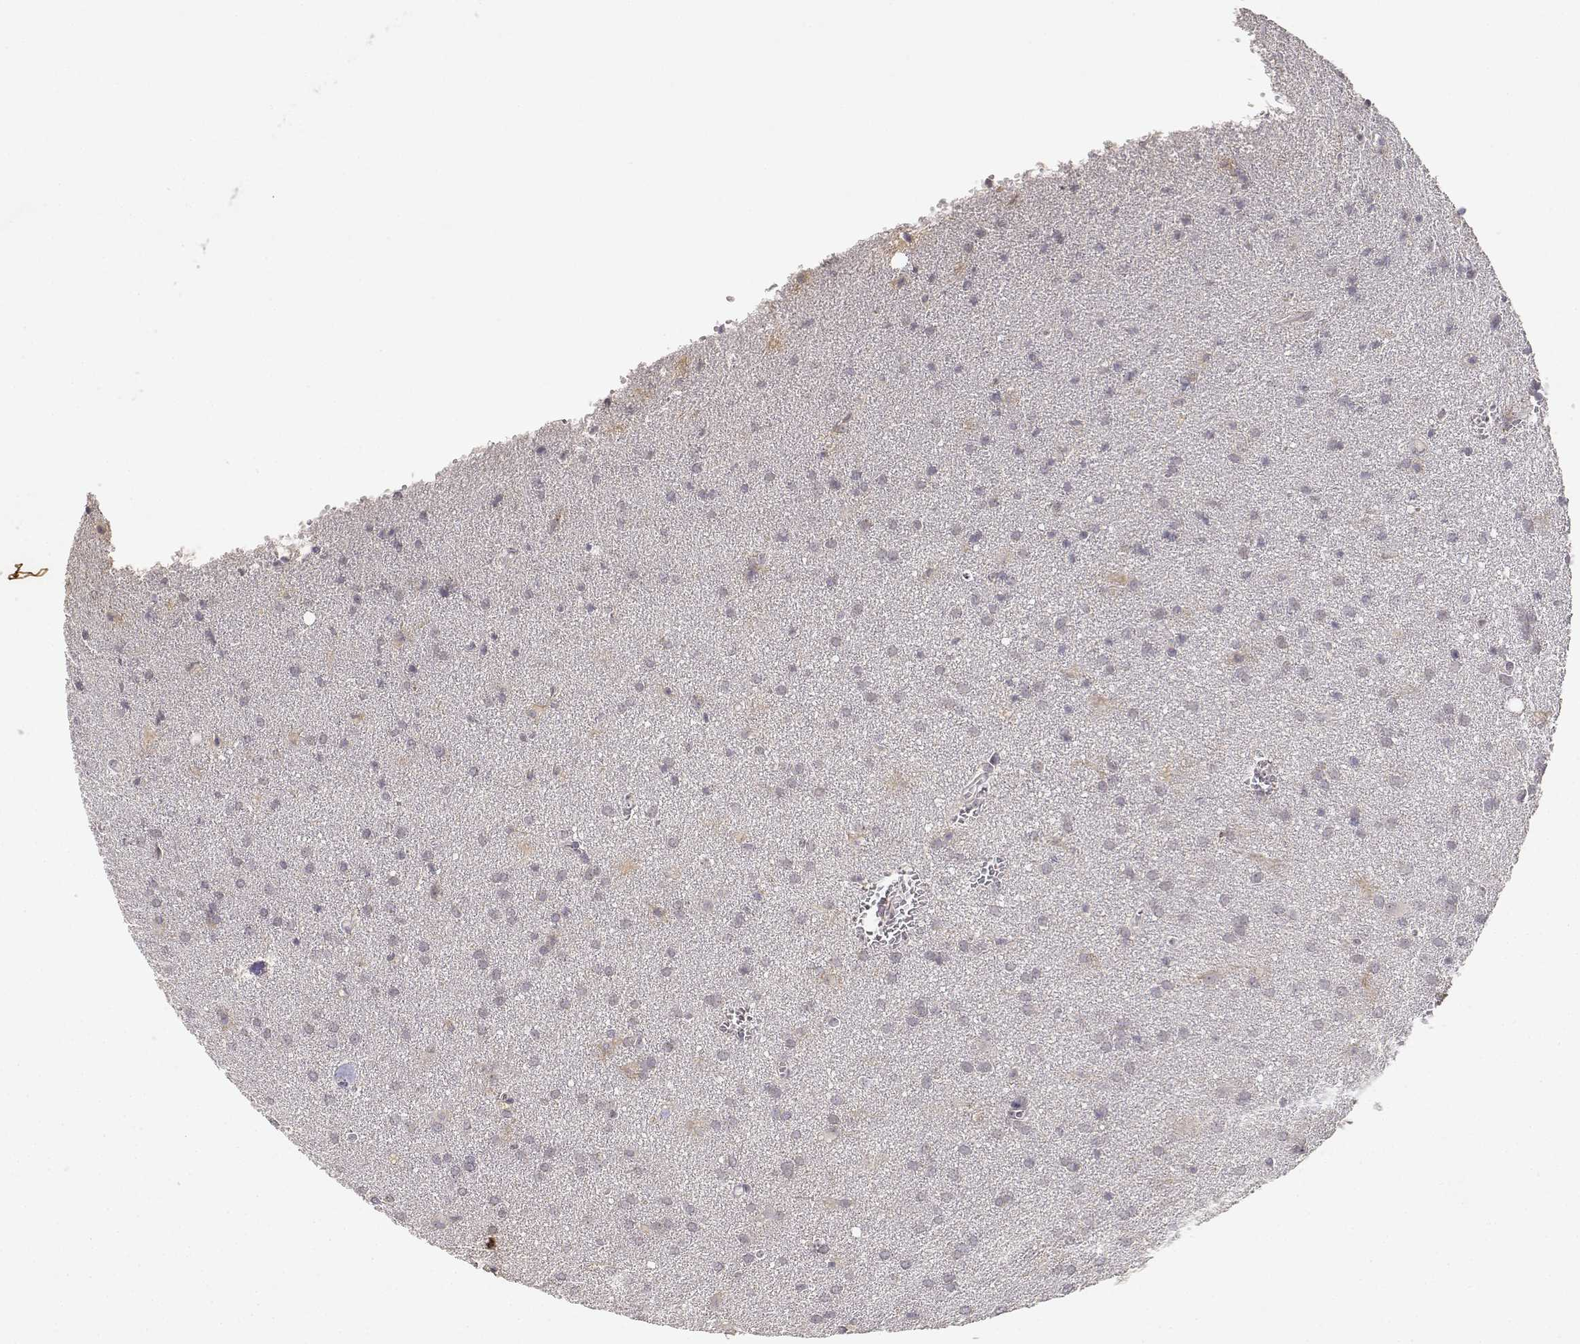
{"staining": {"intensity": "negative", "quantity": "none", "location": "none"}, "tissue": "glioma", "cell_type": "Tumor cells", "image_type": "cancer", "snomed": [{"axis": "morphology", "description": "Glioma, malignant, Low grade"}, {"axis": "topography", "description": "Brain"}], "caption": "Immunohistochemical staining of human glioma reveals no significant positivity in tumor cells.", "gene": "RAD51", "patient": {"sex": "male", "age": 58}}